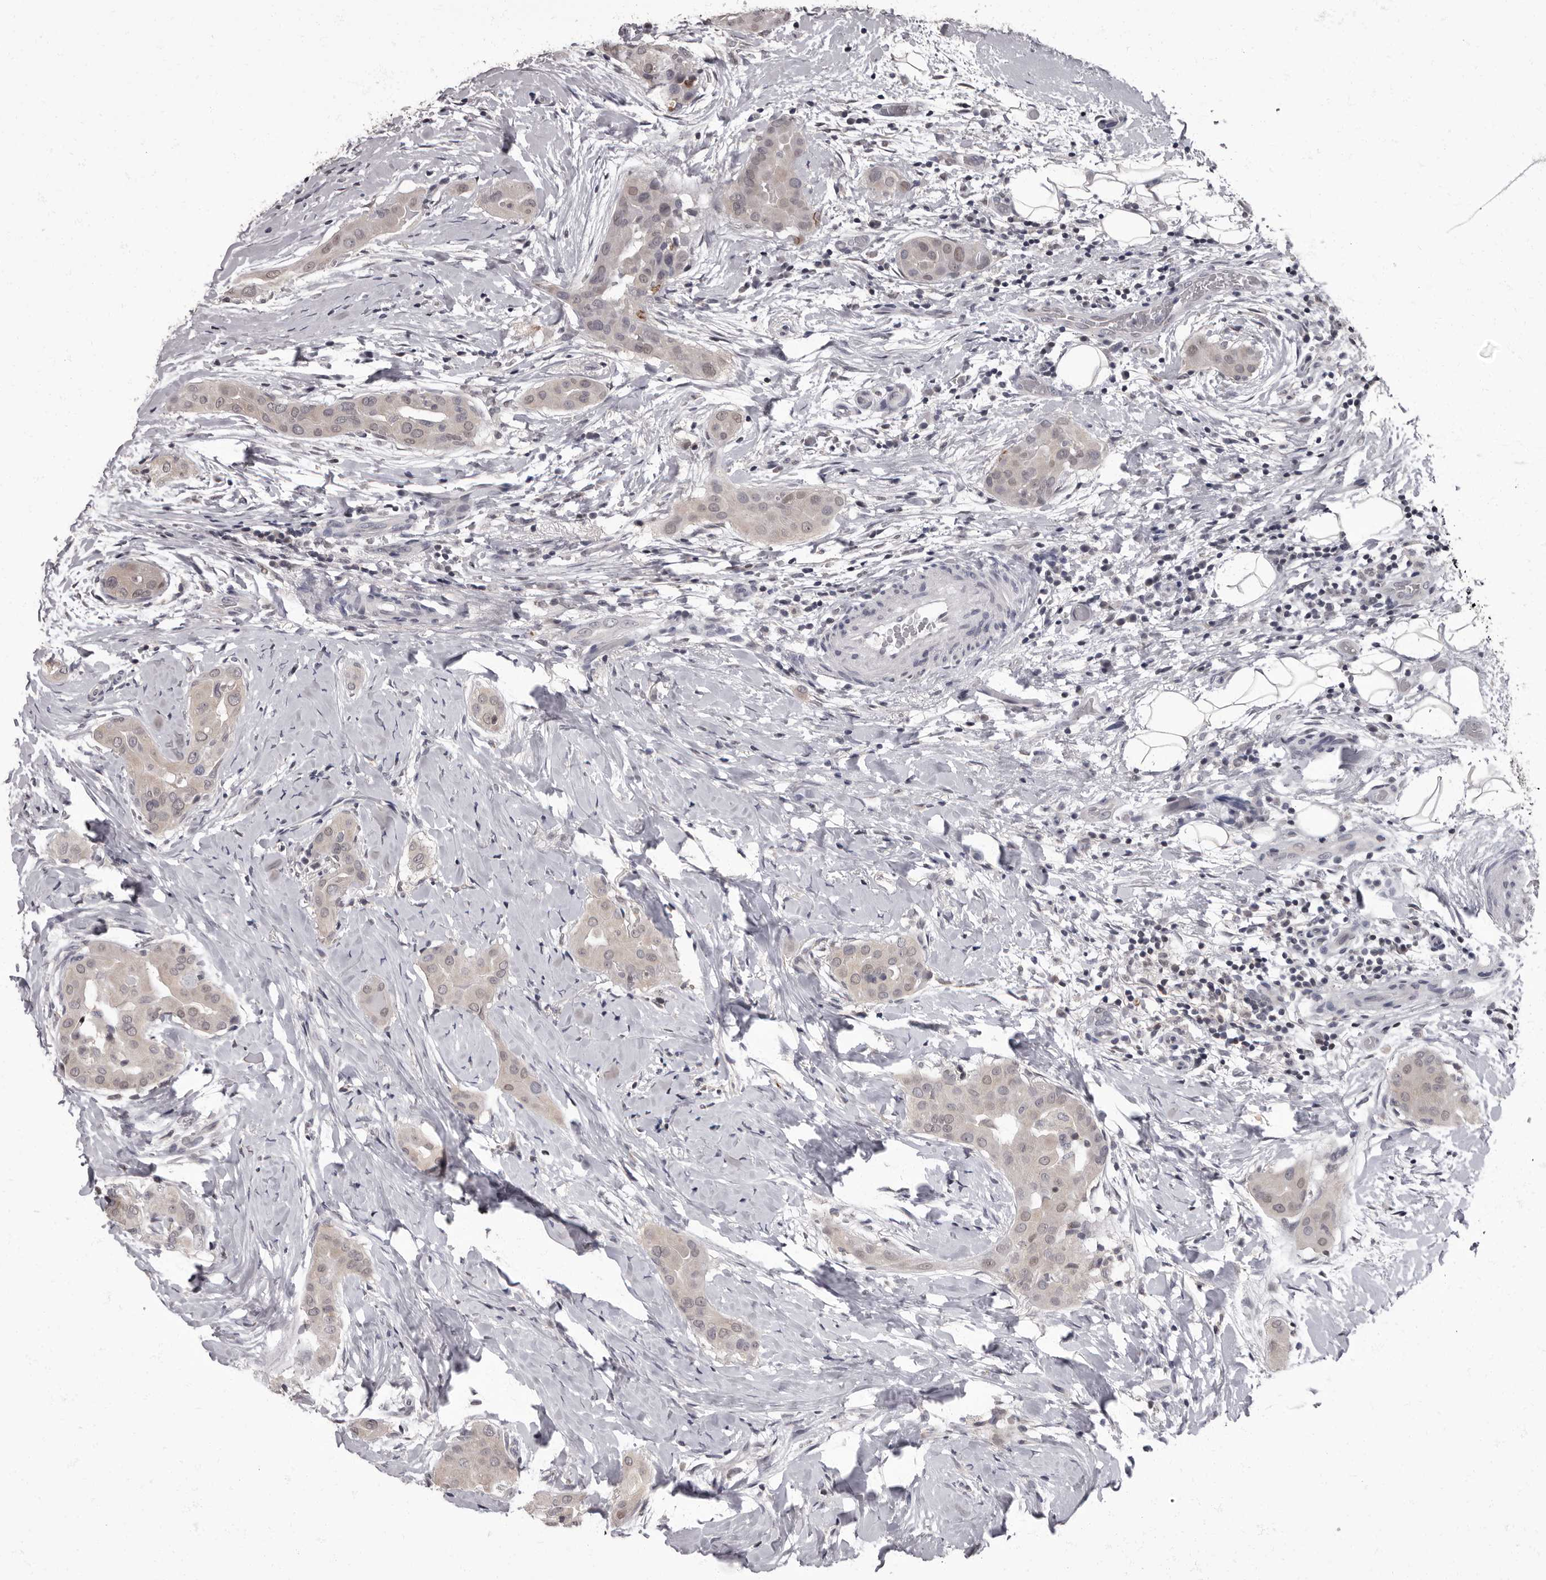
{"staining": {"intensity": "weak", "quantity": "25%-75%", "location": "nuclear"}, "tissue": "thyroid cancer", "cell_type": "Tumor cells", "image_type": "cancer", "snomed": [{"axis": "morphology", "description": "Papillary adenocarcinoma, NOS"}, {"axis": "topography", "description": "Thyroid gland"}], "caption": "A high-resolution micrograph shows IHC staining of papillary adenocarcinoma (thyroid), which displays weak nuclear staining in approximately 25%-75% of tumor cells.", "gene": "C1orf50", "patient": {"sex": "male", "age": 33}}